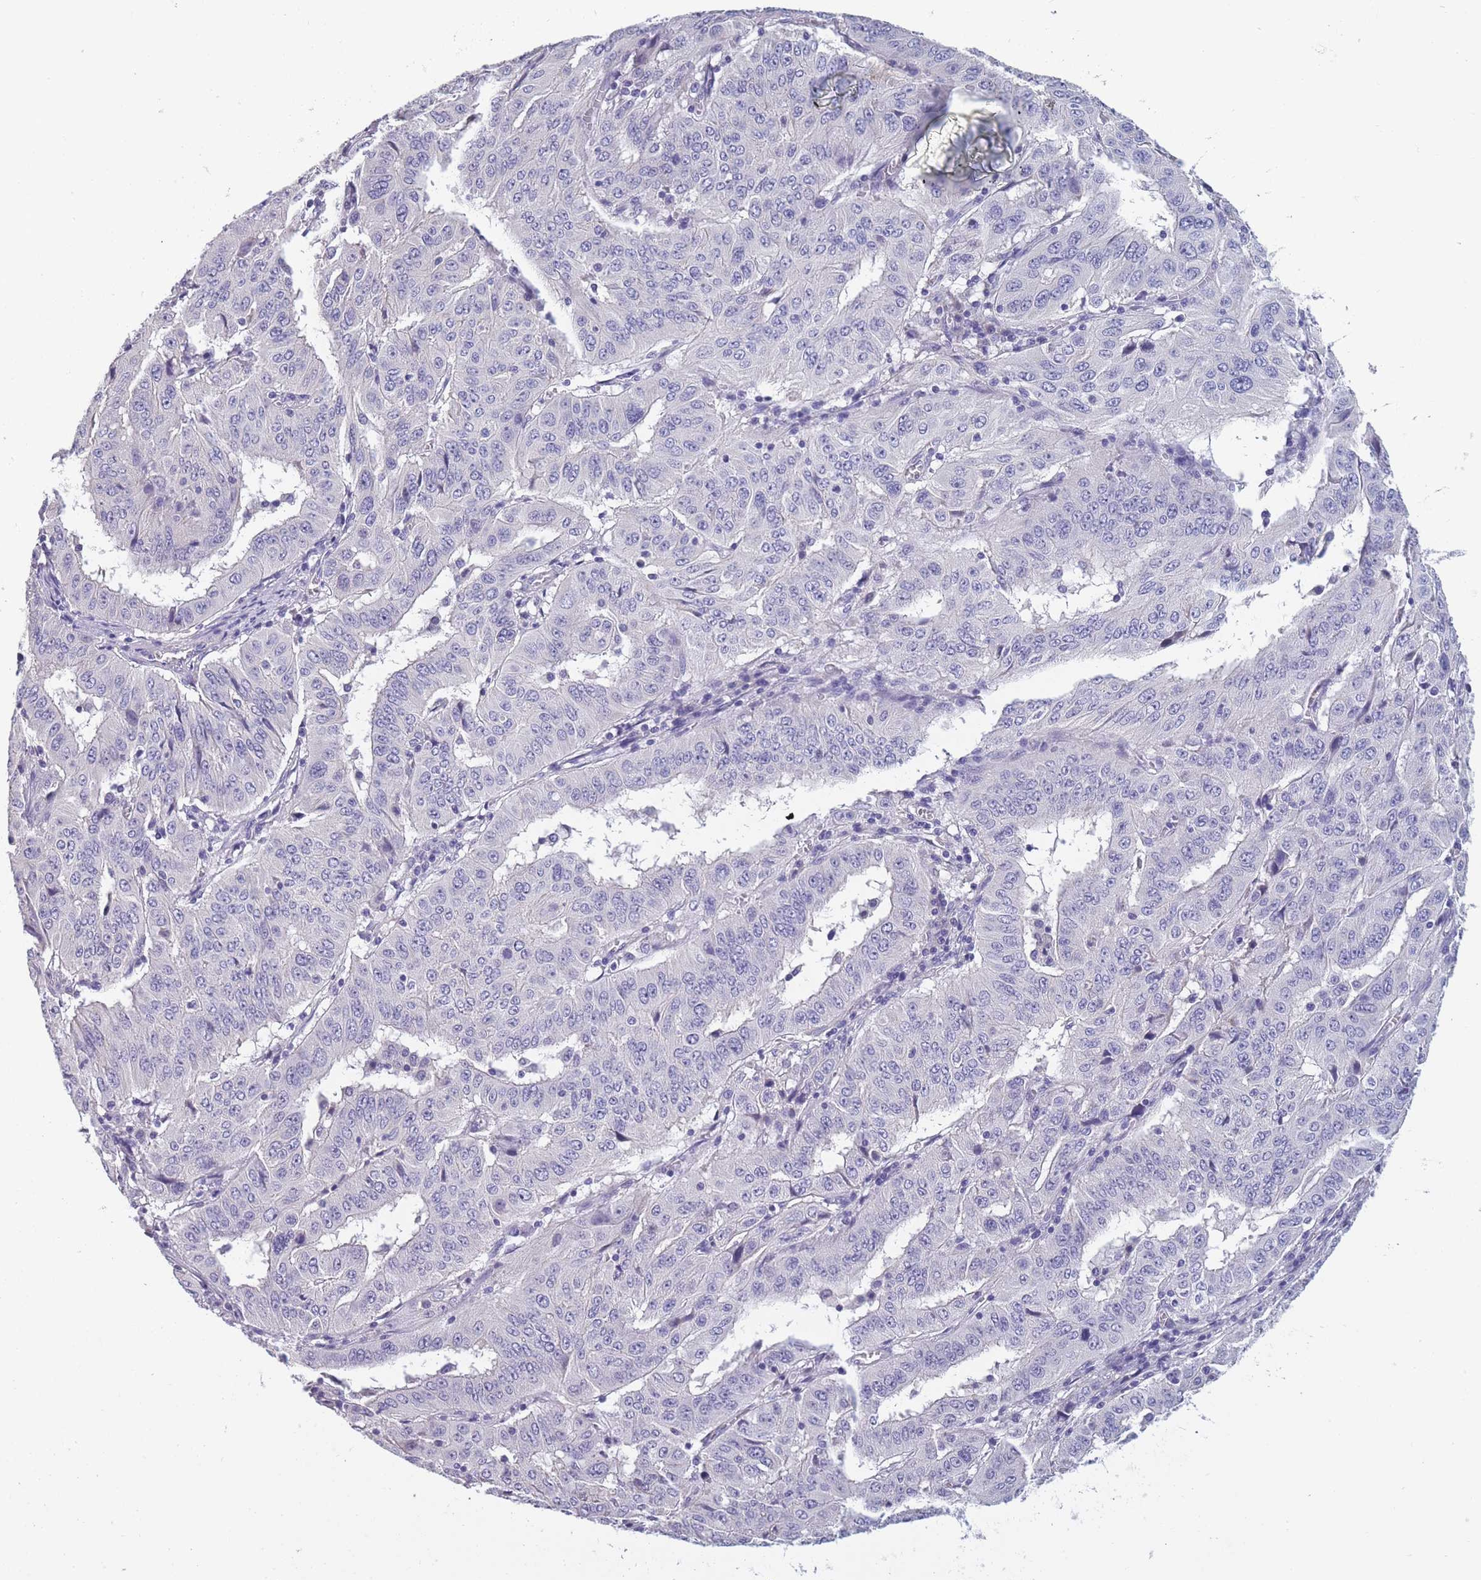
{"staining": {"intensity": "negative", "quantity": "none", "location": "none"}, "tissue": "pancreatic cancer", "cell_type": "Tumor cells", "image_type": "cancer", "snomed": [{"axis": "morphology", "description": "Adenocarcinoma, NOS"}, {"axis": "topography", "description": "Pancreas"}], "caption": "The photomicrograph demonstrates no significant staining in tumor cells of pancreatic cancer (adenocarcinoma).", "gene": "OR4C5", "patient": {"sex": "male", "age": 63}}